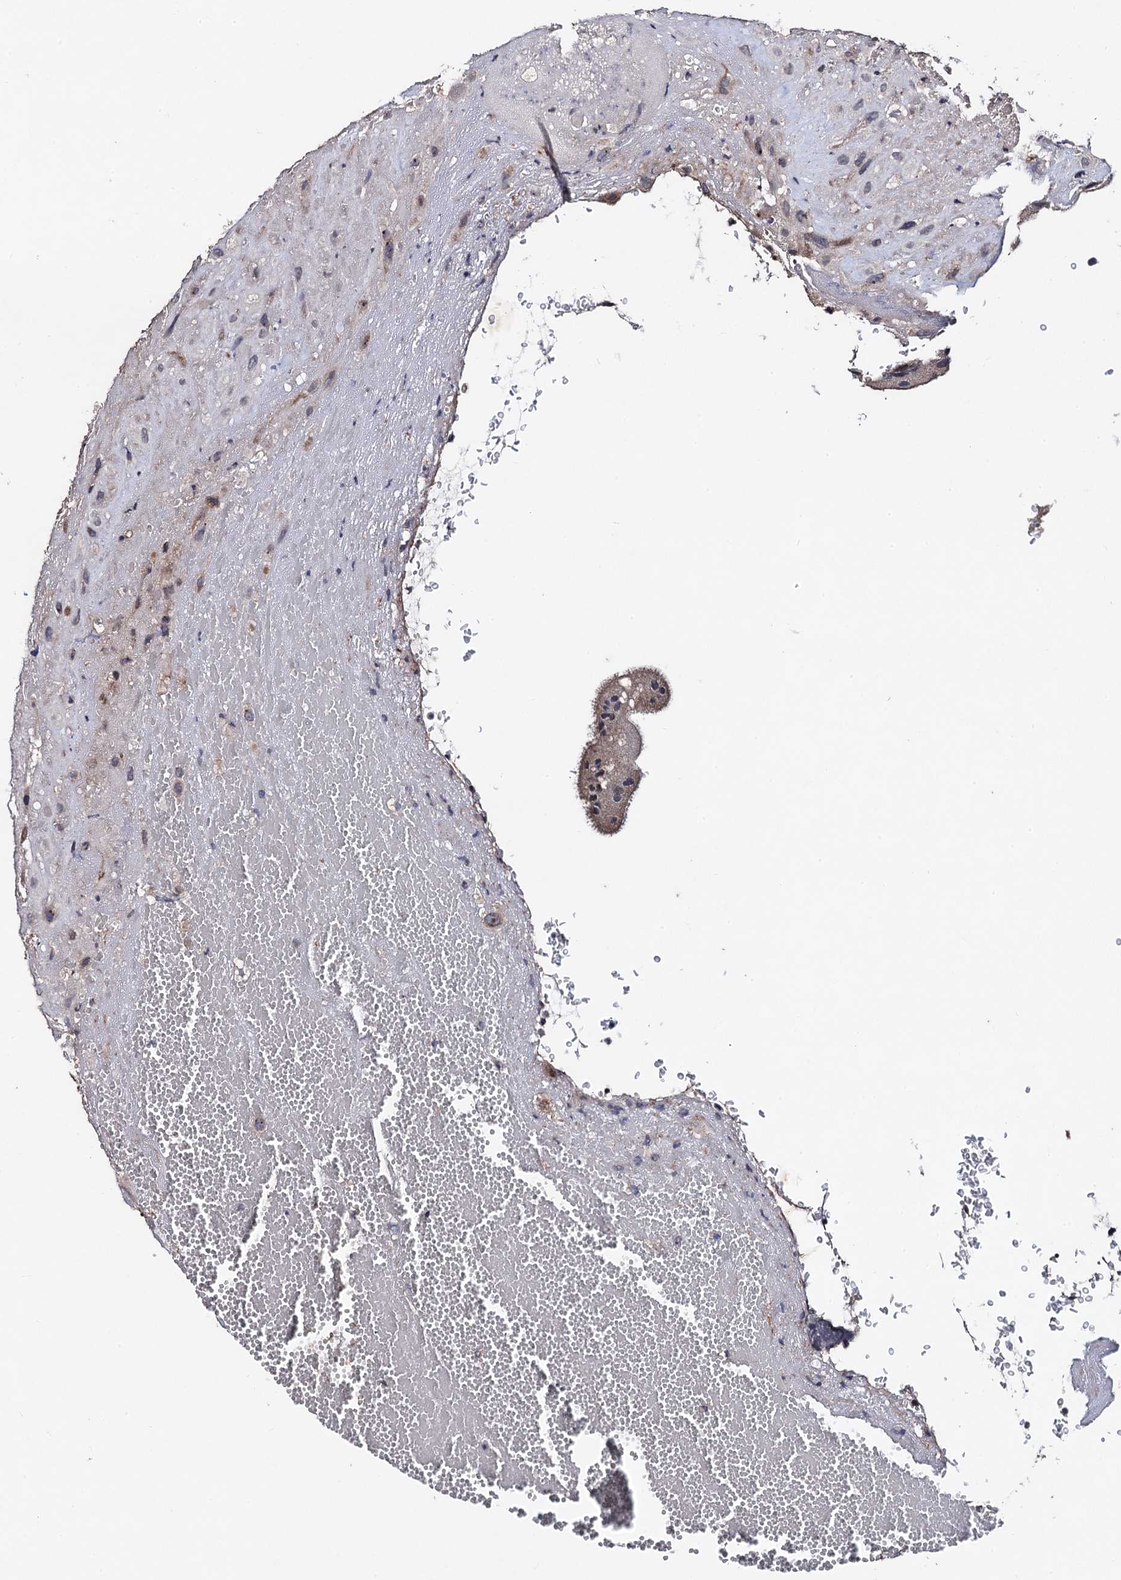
{"staining": {"intensity": "weak", "quantity": "25%-75%", "location": "nuclear"}, "tissue": "placenta", "cell_type": "Decidual cells", "image_type": "normal", "snomed": [{"axis": "morphology", "description": "Normal tissue, NOS"}, {"axis": "topography", "description": "Placenta"}], "caption": "Immunohistochemistry (IHC) (DAB (3,3'-diaminobenzidine)) staining of normal placenta displays weak nuclear protein staining in about 25%-75% of decidual cells.", "gene": "PPTC7", "patient": {"sex": "female", "age": 35}}